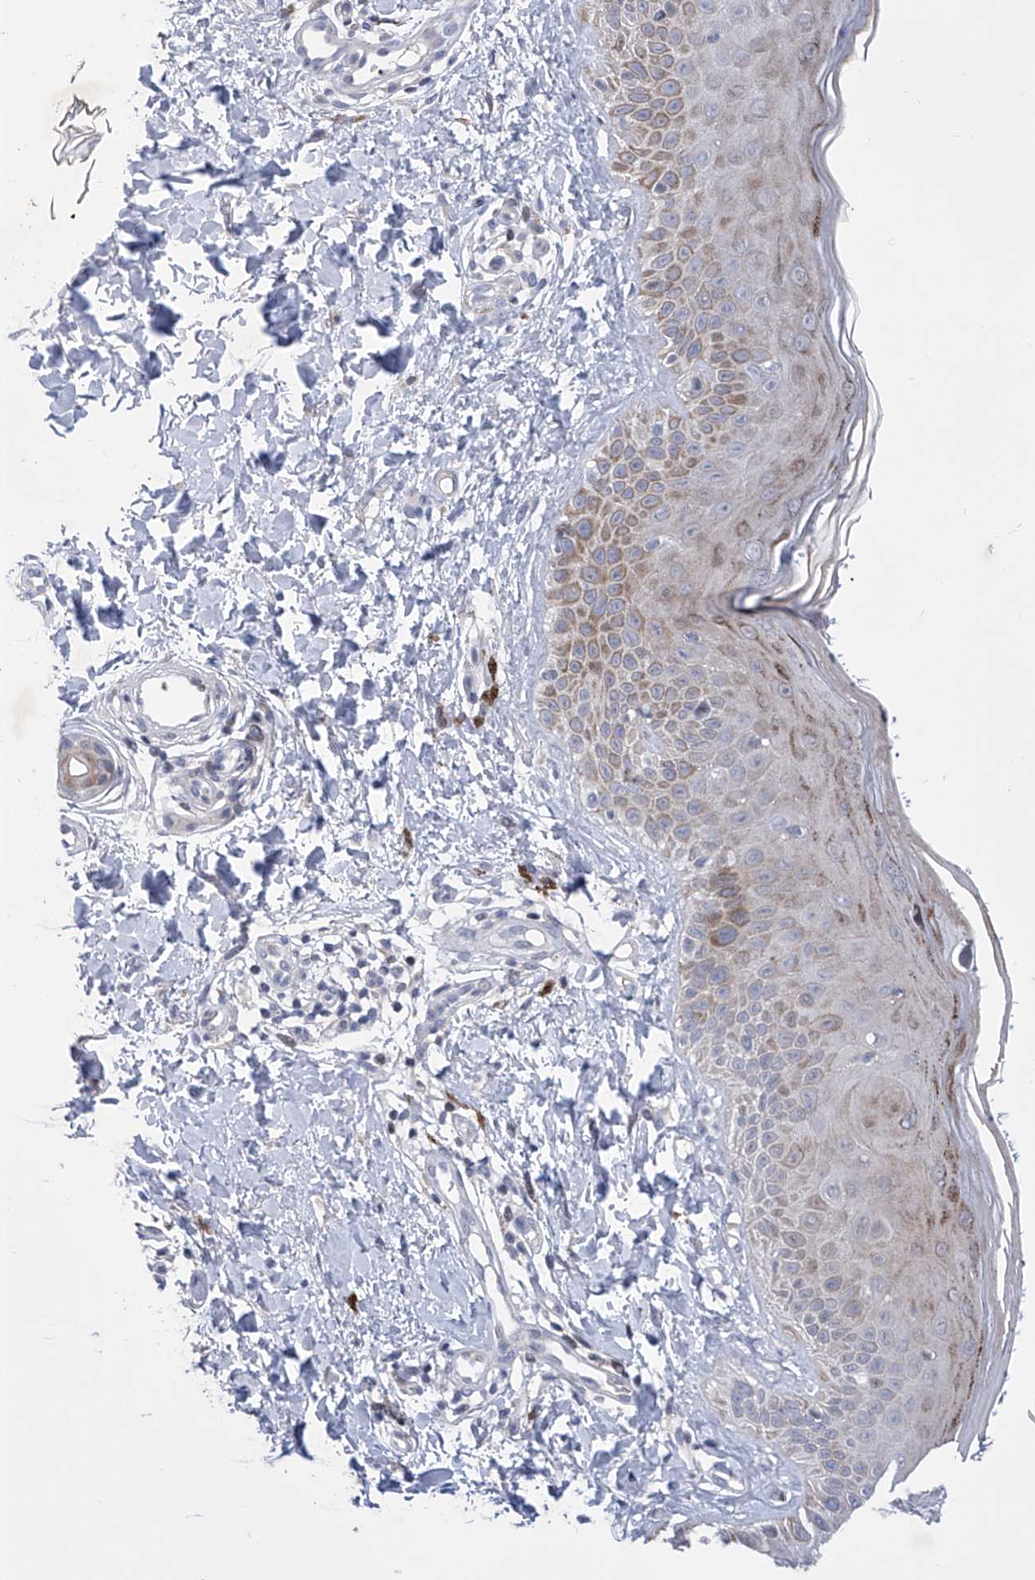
{"staining": {"intensity": "negative", "quantity": "none", "location": "none"}, "tissue": "skin", "cell_type": "Fibroblasts", "image_type": "normal", "snomed": [{"axis": "morphology", "description": "Normal tissue, NOS"}, {"axis": "topography", "description": "Skin"}], "caption": "A high-resolution image shows IHC staining of benign skin, which demonstrates no significant staining in fibroblasts.", "gene": "NUFIP1", "patient": {"sex": "male", "age": 52}}